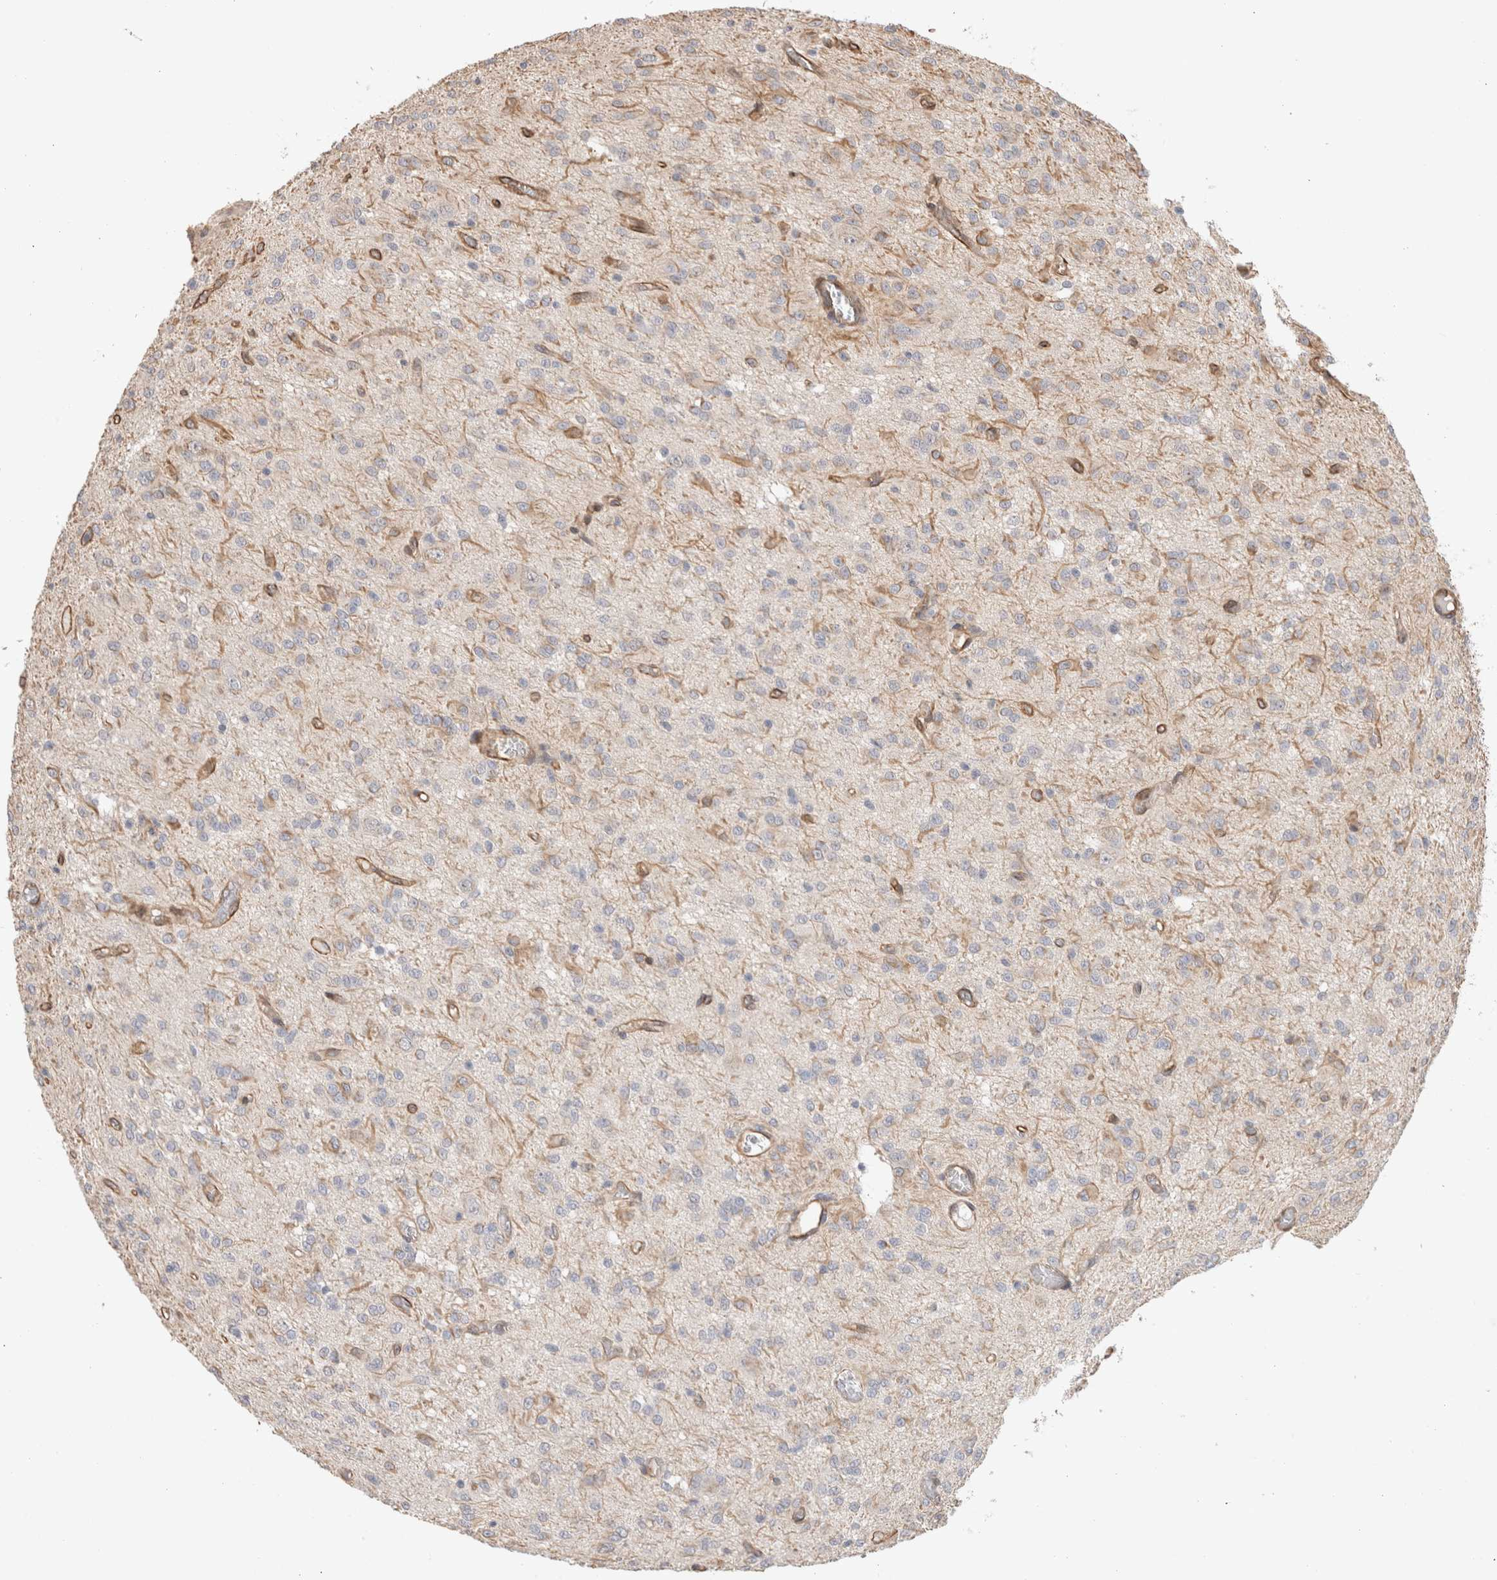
{"staining": {"intensity": "moderate", "quantity": "<25%", "location": "cytoplasmic/membranous"}, "tissue": "glioma", "cell_type": "Tumor cells", "image_type": "cancer", "snomed": [{"axis": "morphology", "description": "Glioma, malignant, High grade"}, {"axis": "topography", "description": "Brain"}], "caption": "Tumor cells demonstrate moderate cytoplasmic/membranous staining in about <25% of cells in high-grade glioma (malignant). Nuclei are stained in blue.", "gene": "CAAP1", "patient": {"sex": "female", "age": 59}}